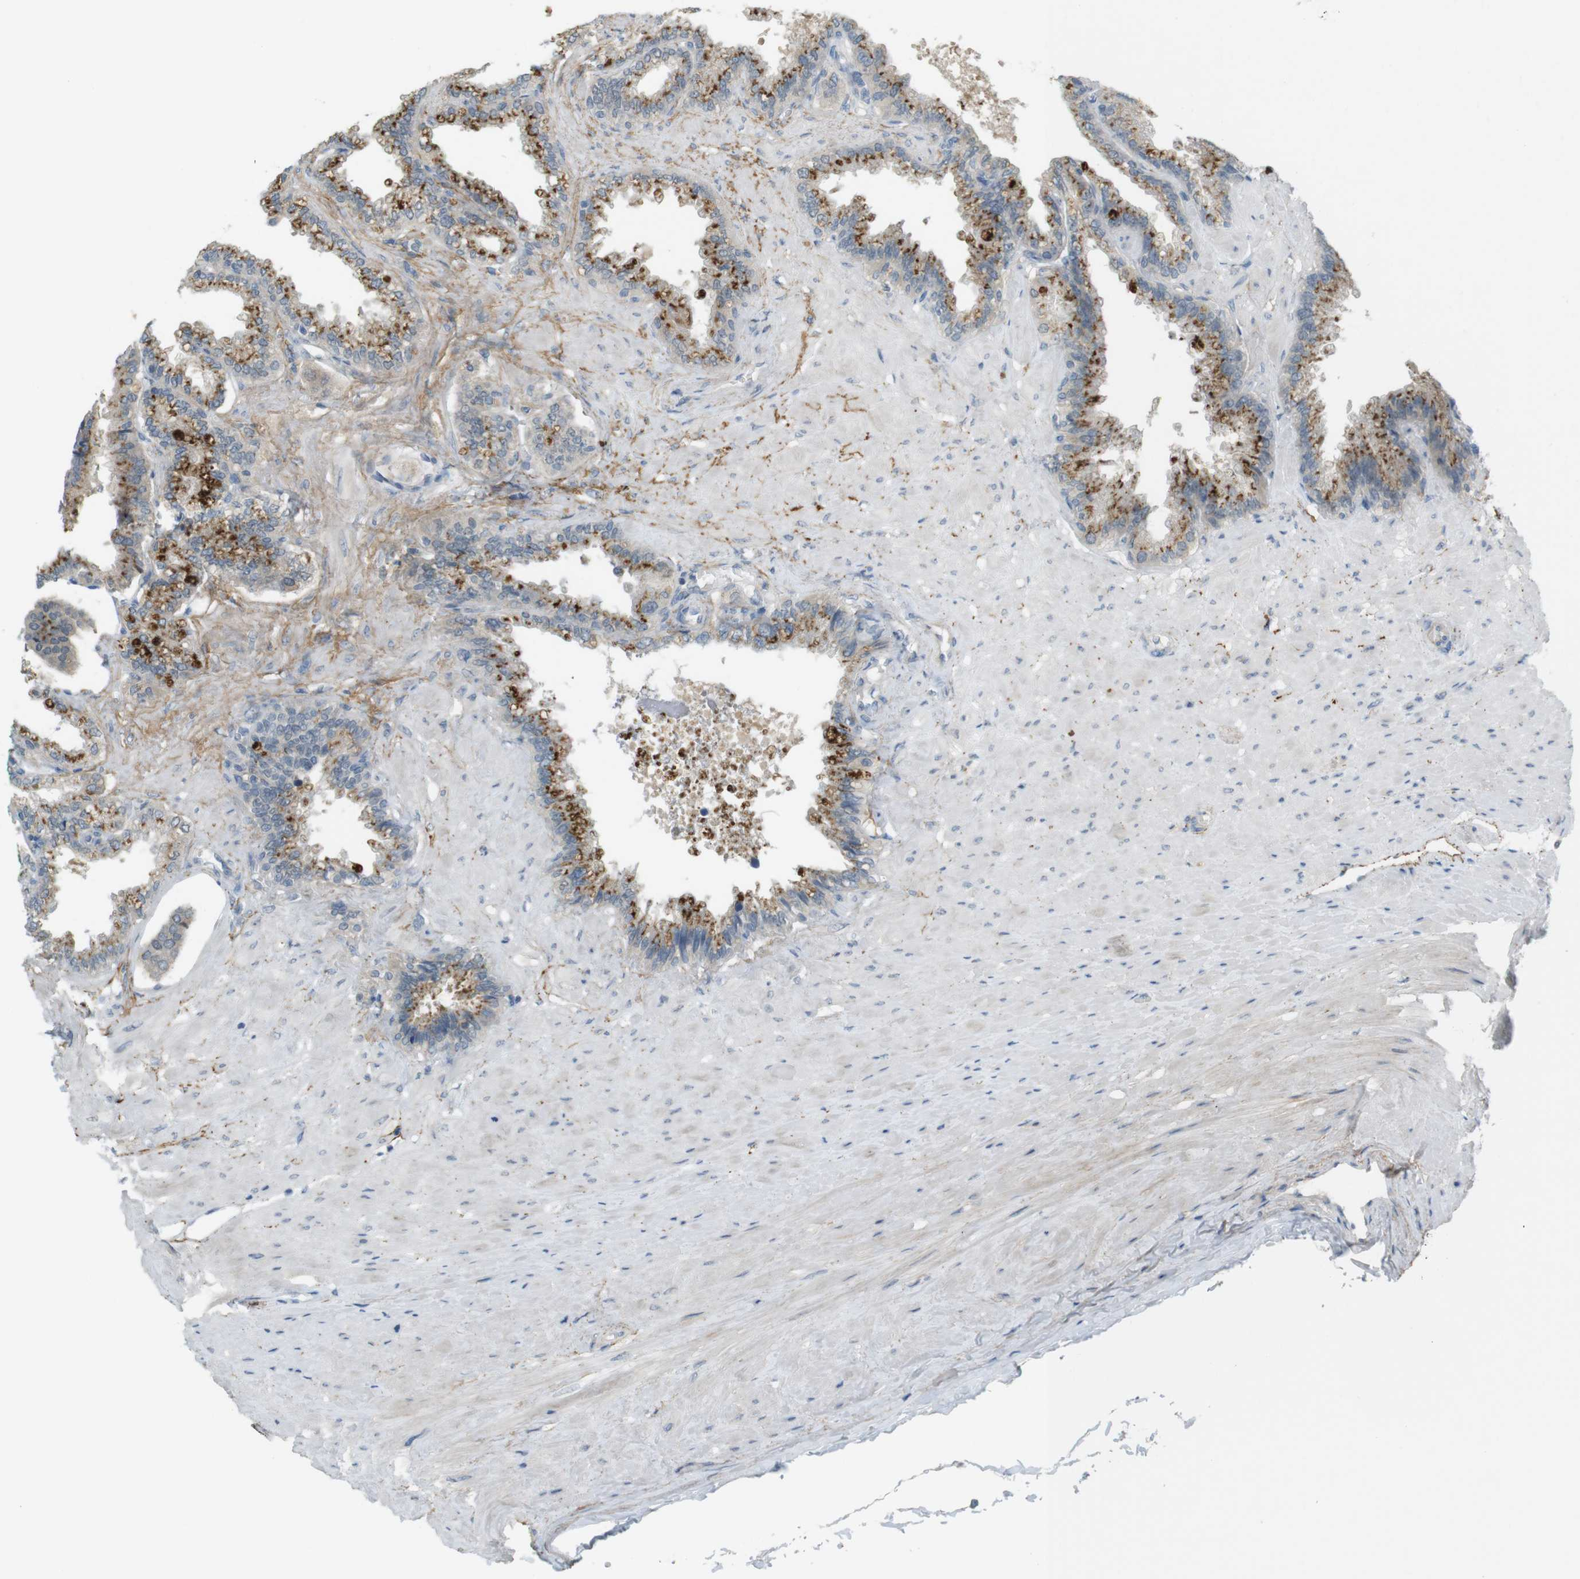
{"staining": {"intensity": "moderate", "quantity": ">75%", "location": "cytoplasmic/membranous"}, "tissue": "seminal vesicle", "cell_type": "Glandular cells", "image_type": "normal", "snomed": [{"axis": "morphology", "description": "Normal tissue, NOS"}, {"axis": "topography", "description": "Seminal veicle"}], "caption": "Moderate cytoplasmic/membranous expression is present in approximately >75% of glandular cells in normal seminal vesicle. The protein of interest is shown in brown color, while the nuclei are stained blue.", "gene": "UGT8", "patient": {"sex": "male", "age": 46}}